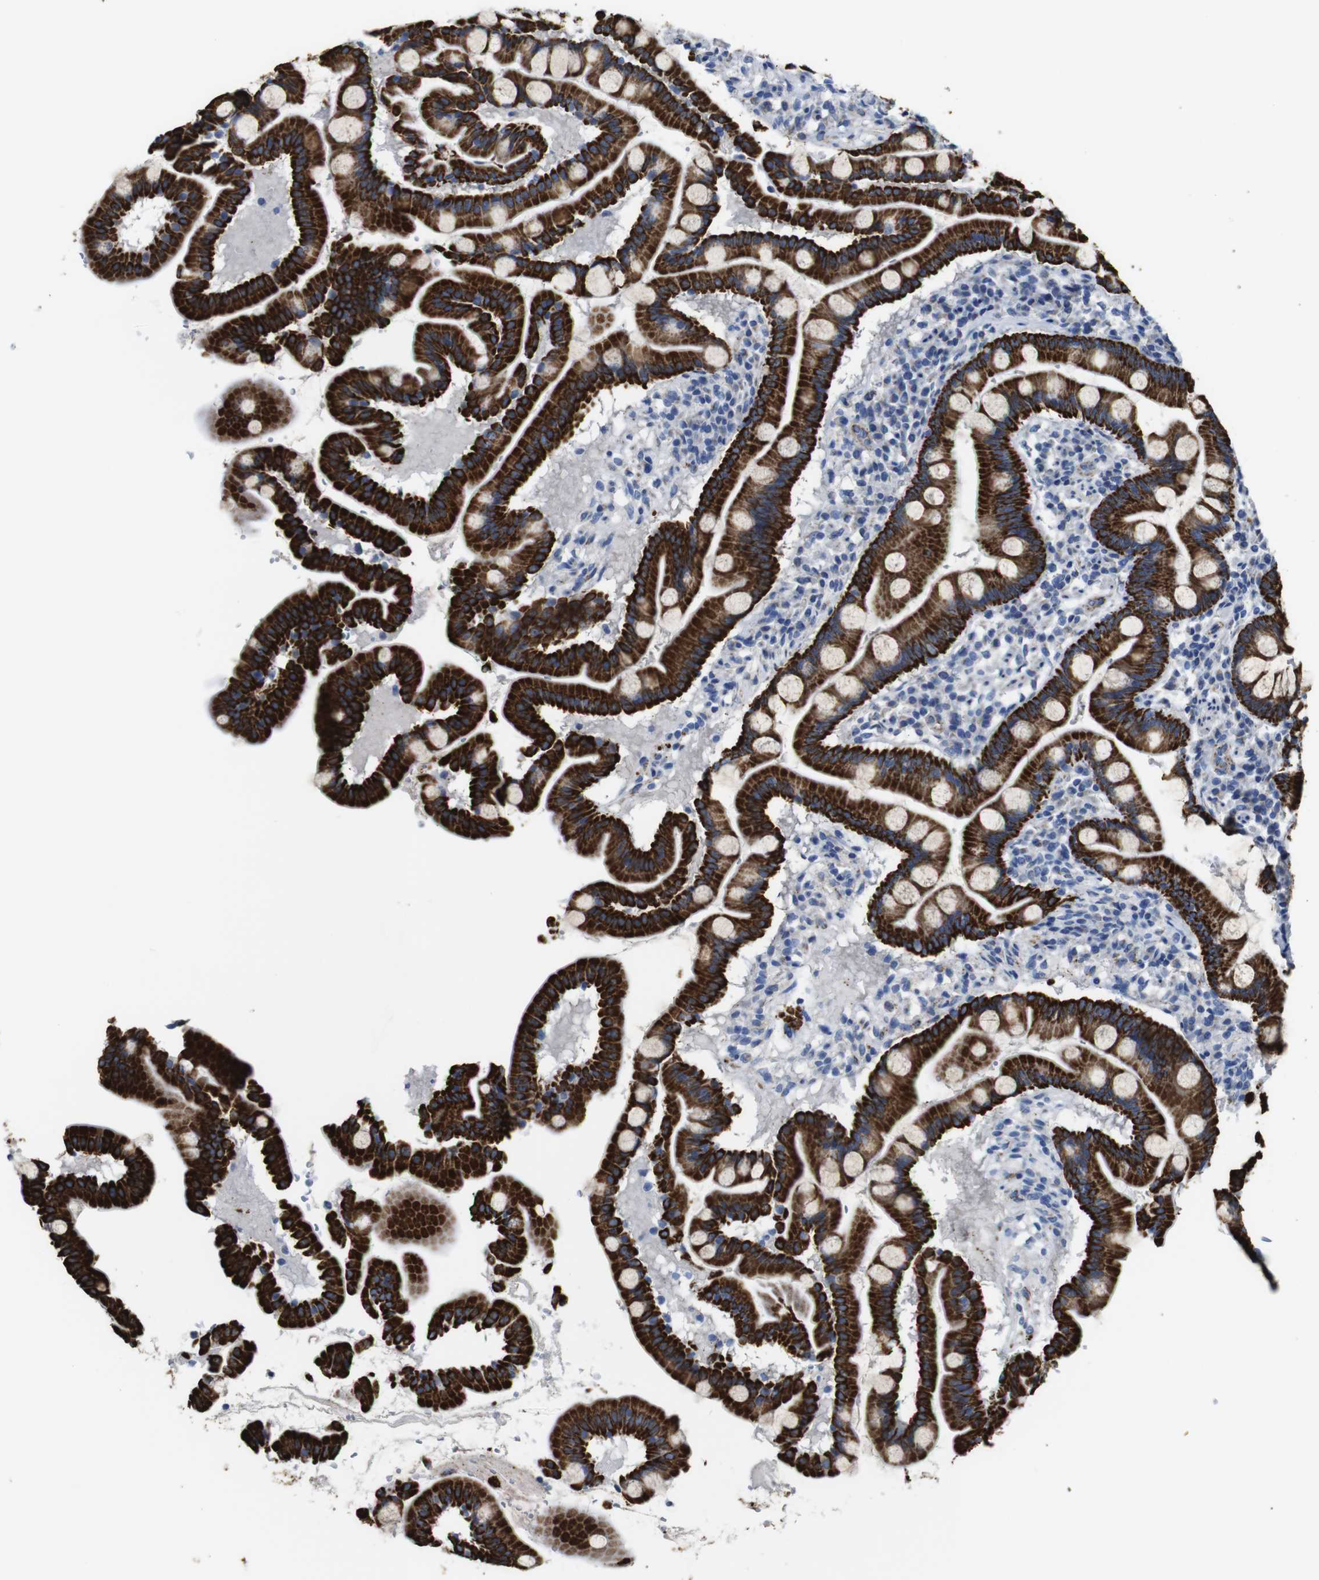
{"staining": {"intensity": "strong", "quantity": ">75%", "location": "cytoplasmic/membranous"}, "tissue": "duodenum", "cell_type": "Glandular cells", "image_type": "normal", "snomed": [{"axis": "morphology", "description": "Normal tissue, NOS"}, {"axis": "topography", "description": "Duodenum"}], "caption": "Brown immunohistochemical staining in unremarkable human duodenum demonstrates strong cytoplasmic/membranous staining in approximately >75% of glandular cells.", "gene": "MAOA", "patient": {"sex": "male", "age": 50}}